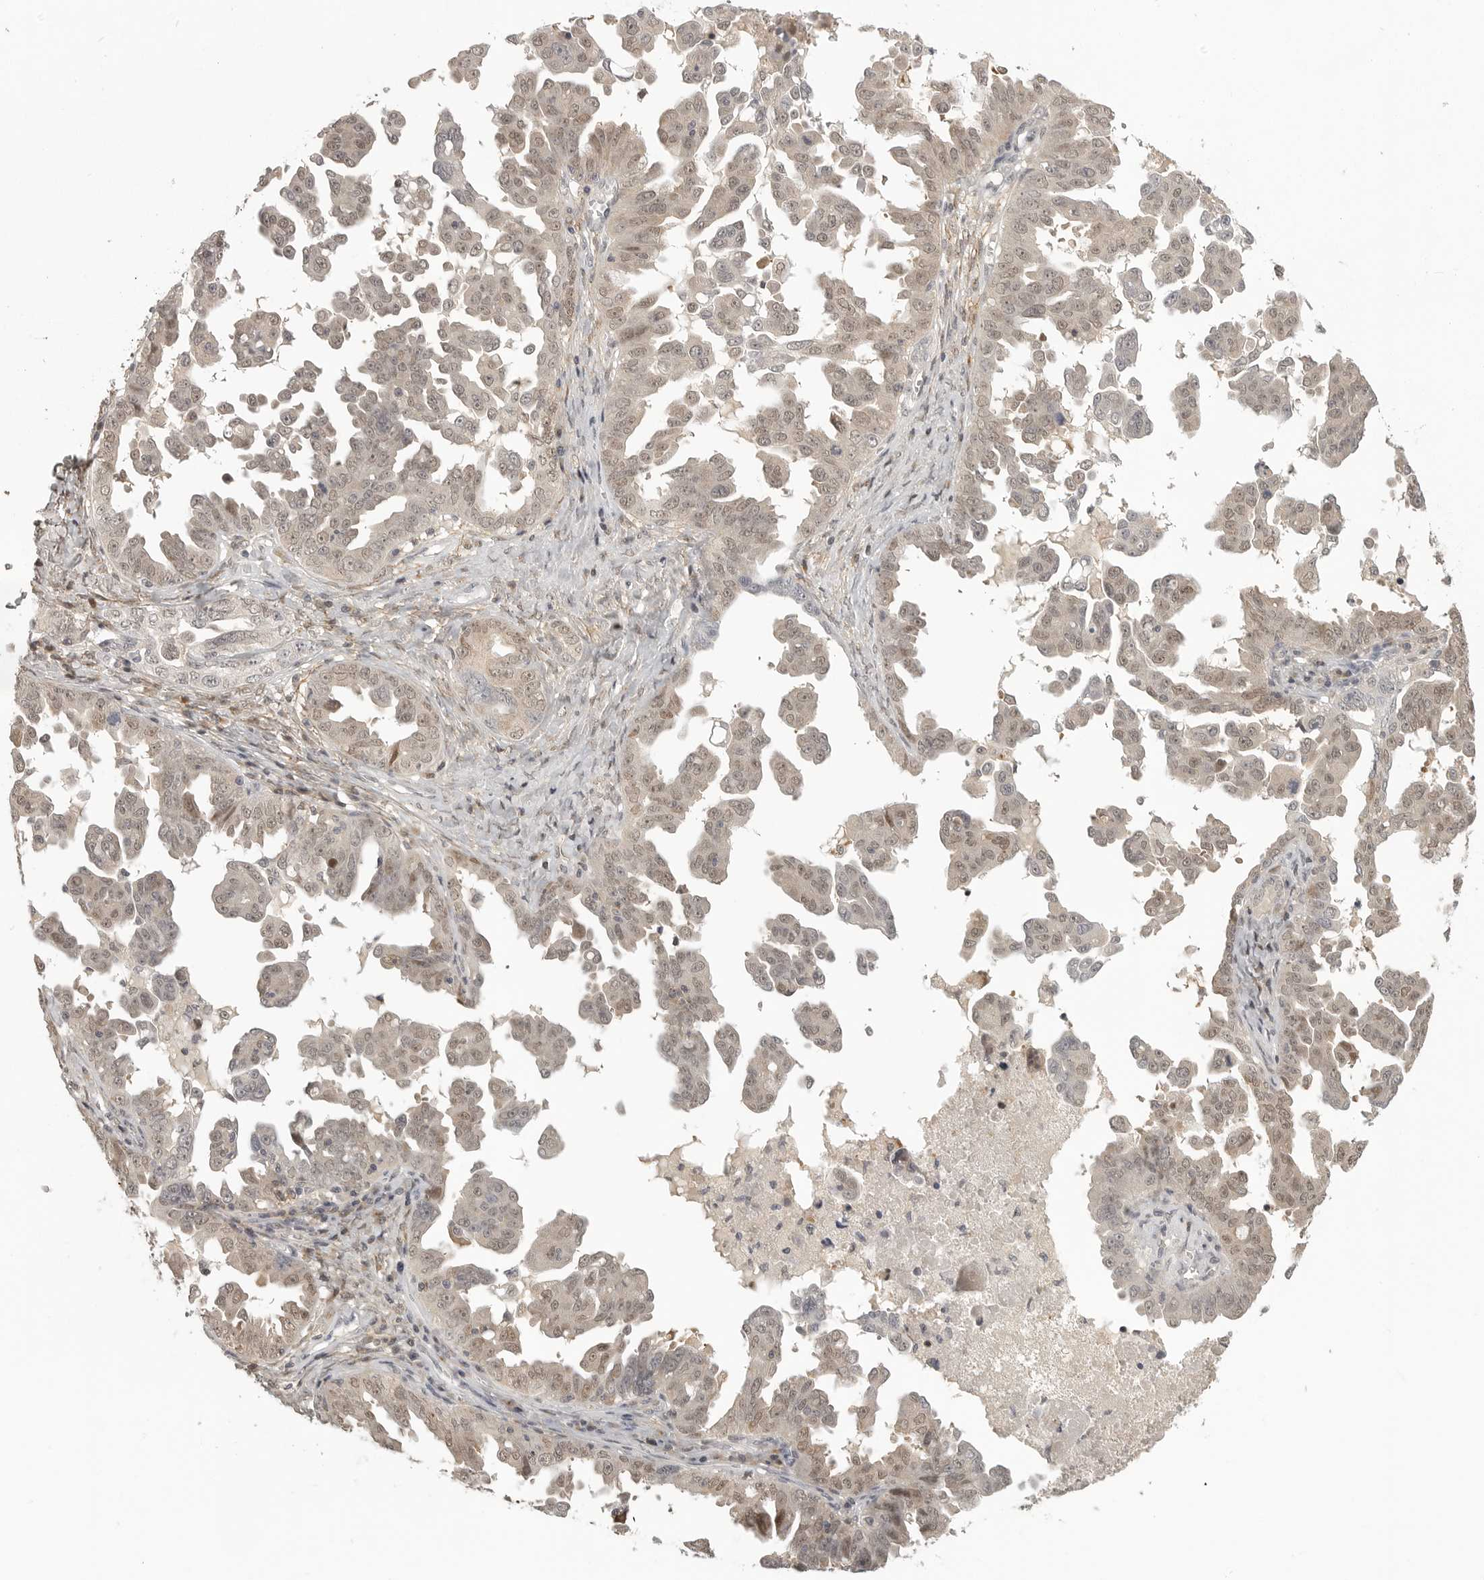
{"staining": {"intensity": "weak", "quantity": ">75%", "location": "nuclear"}, "tissue": "ovarian cancer", "cell_type": "Tumor cells", "image_type": "cancer", "snomed": [{"axis": "morphology", "description": "Carcinoma, endometroid"}, {"axis": "topography", "description": "Ovary"}], "caption": "Protein staining by immunohistochemistry (IHC) demonstrates weak nuclear positivity in about >75% of tumor cells in ovarian endometroid carcinoma. The protein of interest is stained brown, and the nuclei are stained in blue (DAB IHC with brightfield microscopy, high magnification).", "gene": "UROD", "patient": {"sex": "female", "age": 62}}